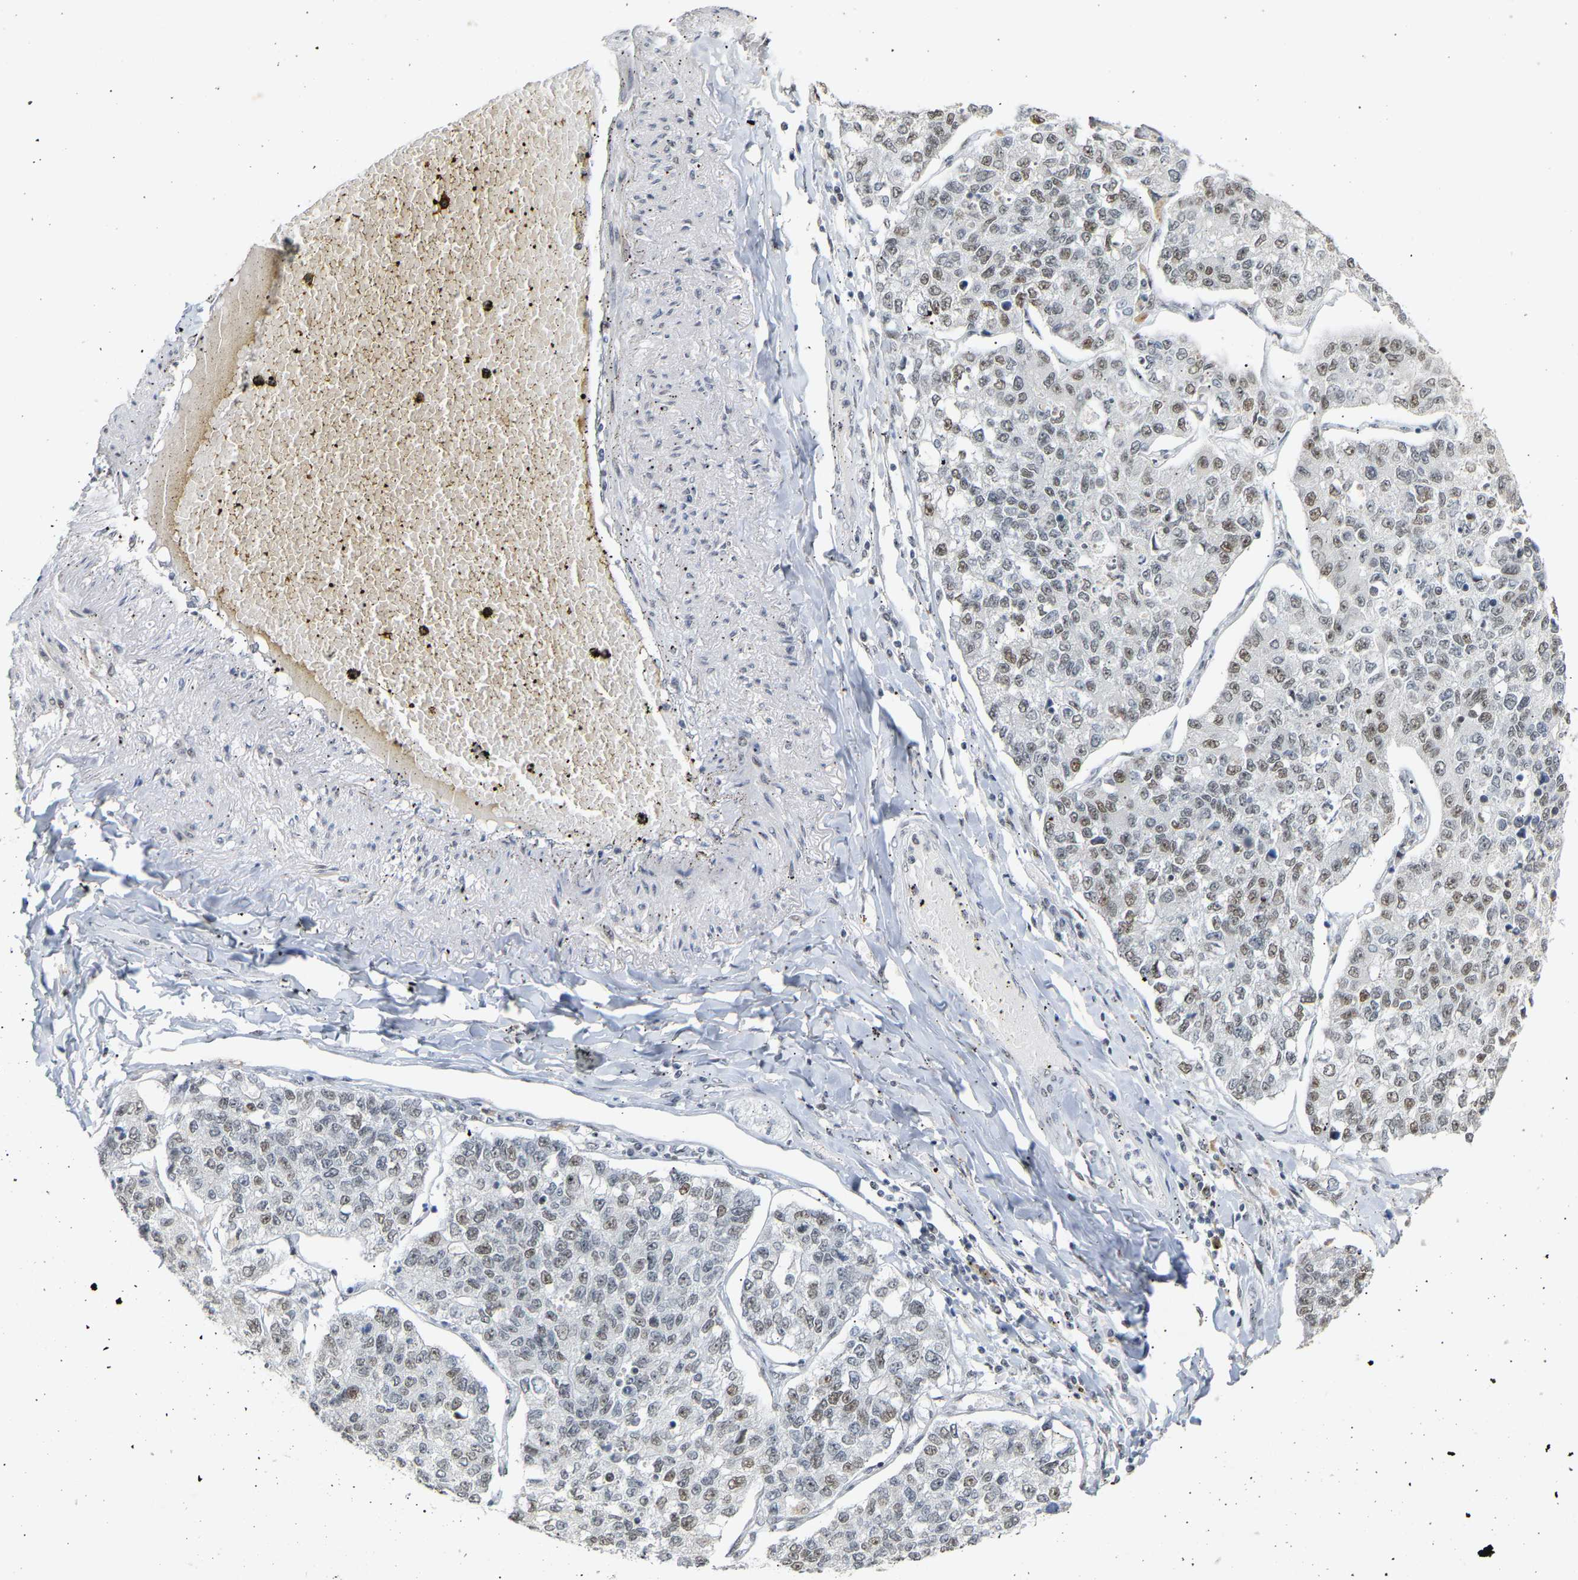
{"staining": {"intensity": "moderate", "quantity": "25%-75%", "location": "nuclear"}, "tissue": "lung cancer", "cell_type": "Tumor cells", "image_type": "cancer", "snomed": [{"axis": "morphology", "description": "Adenocarcinoma, NOS"}, {"axis": "topography", "description": "Lung"}], "caption": "Protein staining reveals moderate nuclear positivity in about 25%-75% of tumor cells in lung cancer.", "gene": "NELFB", "patient": {"sex": "male", "age": 49}}